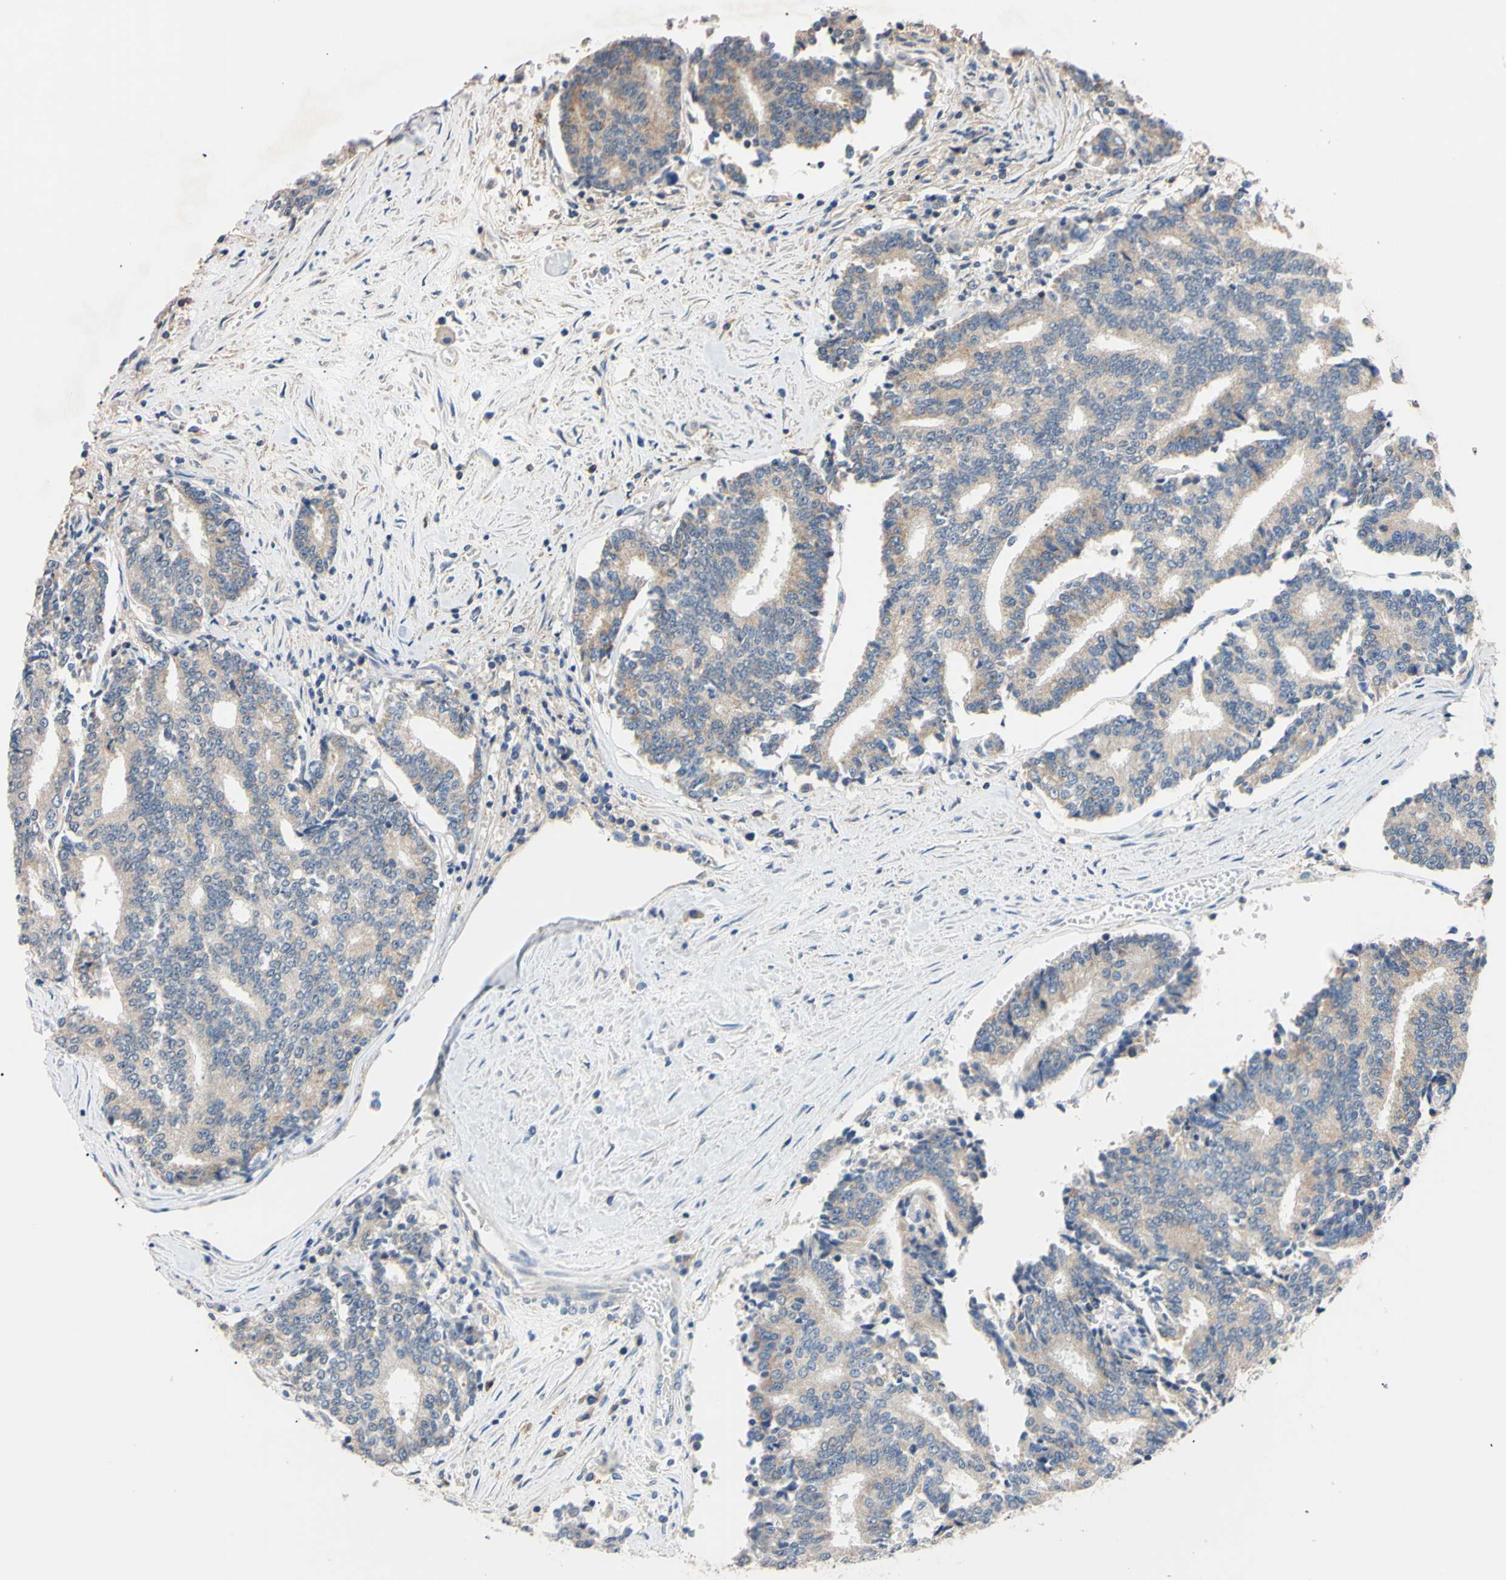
{"staining": {"intensity": "weak", "quantity": ">75%", "location": "cytoplasmic/membranous"}, "tissue": "prostate cancer", "cell_type": "Tumor cells", "image_type": "cancer", "snomed": [{"axis": "morphology", "description": "Normal tissue, NOS"}, {"axis": "morphology", "description": "Adenocarcinoma, High grade"}, {"axis": "topography", "description": "Prostate"}, {"axis": "topography", "description": "Seminal veicle"}], "caption": "Immunohistochemical staining of human prostate cancer exhibits weak cytoplasmic/membranous protein staining in approximately >75% of tumor cells. Immunohistochemistry stains the protein of interest in brown and the nuclei are stained blue.", "gene": "PNKD", "patient": {"sex": "male", "age": 55}}